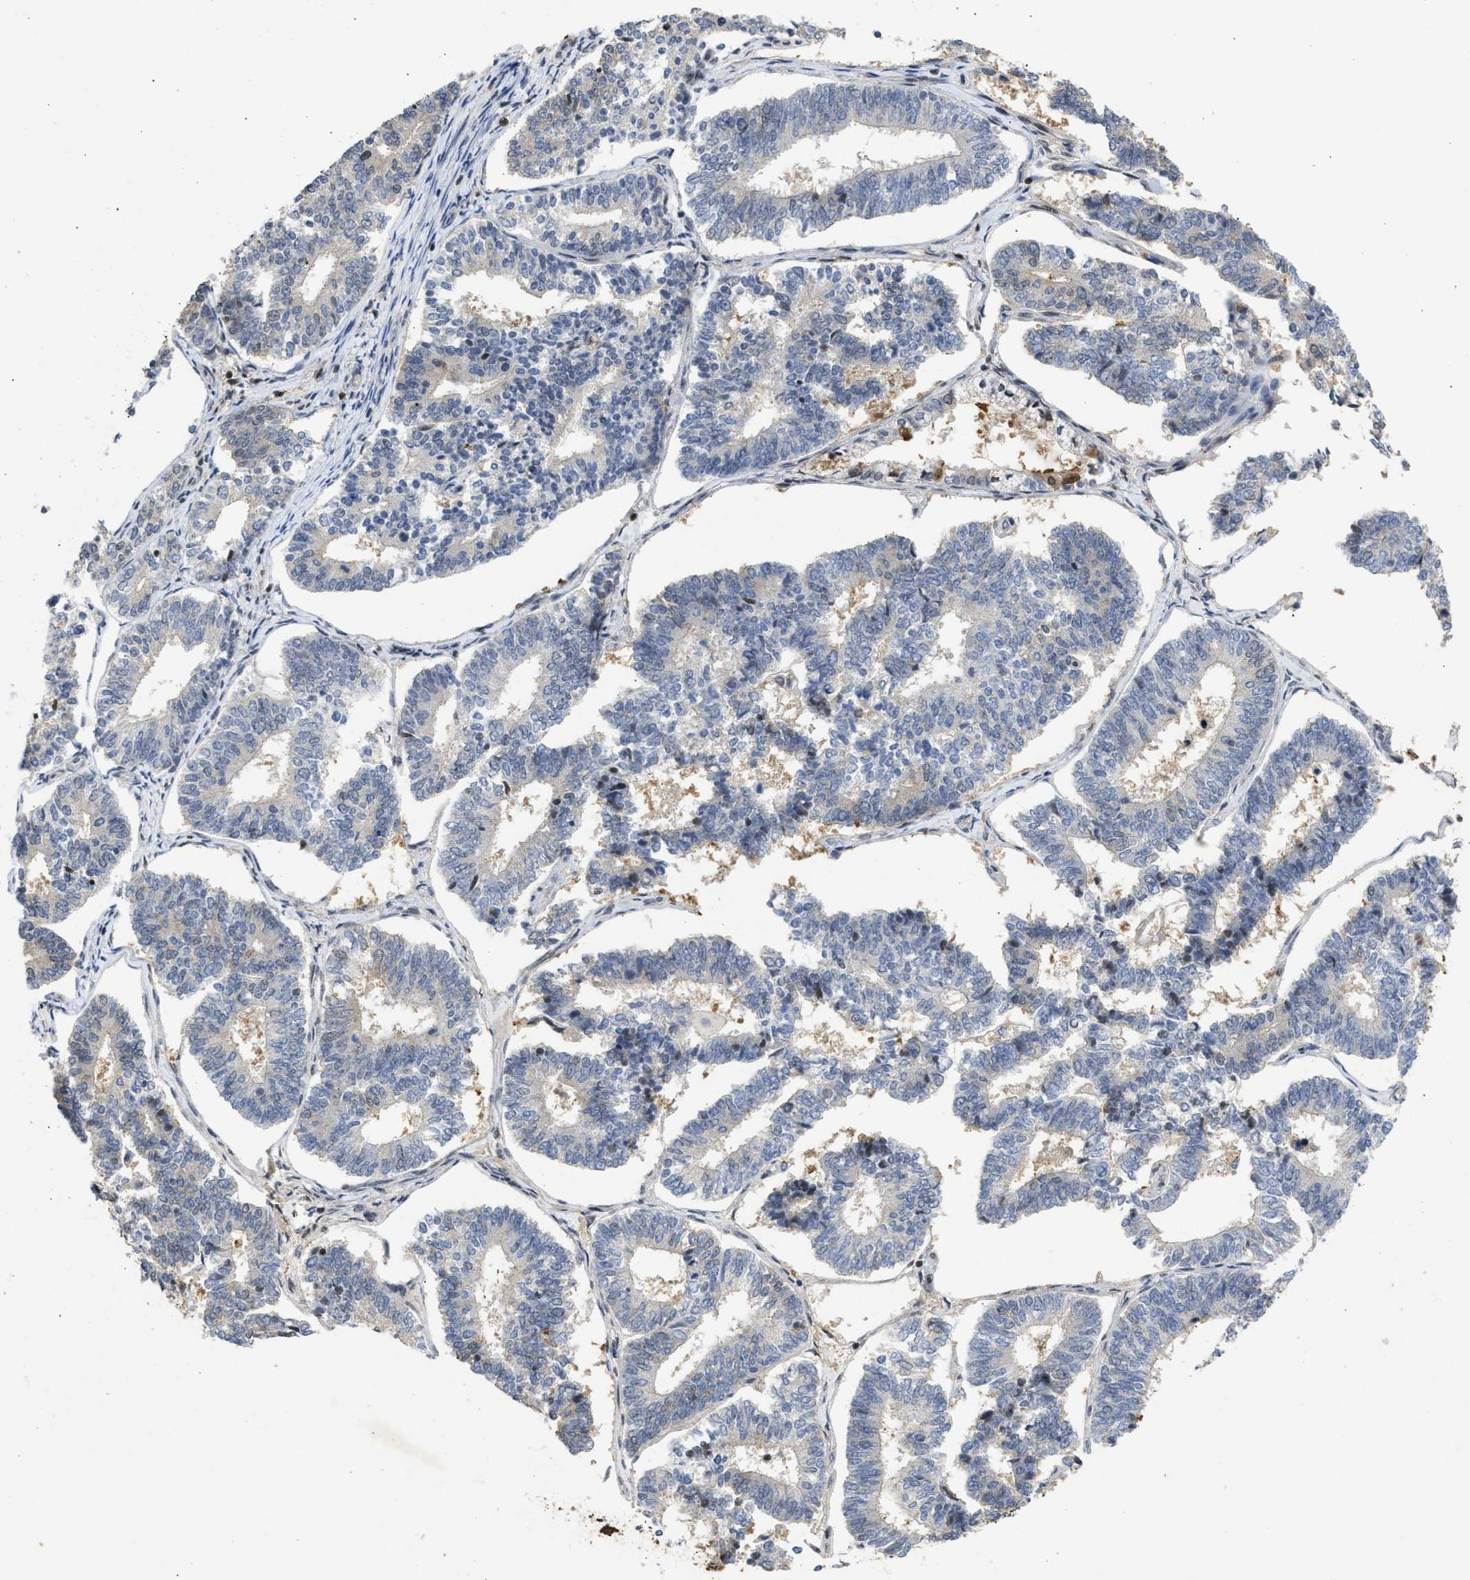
{"staining": {"intensity": "negative", "quantity": "none", "location": "none"}, "tissue": "endometrial cancer", "cell_type": "Tumor cells", "image_type": "cancer", "snomed": [{"axis": "morphology", "description": "Adenocarcinoma, NOS"}, {"axis": "topography", "description": "Endometrium"}], "caption": "High power microscopy histopathology image of an immunohistochemistry (IHC) photomicrograph of endometrial cancer, revealing no significant expression in tumor cells. The staining was performed using DAB (3,3'-diaminobenzidine) to visualize the protein expression in brown, while the nuclei were stained in blue with hematoxylin (Magnification: 20x).", "gene": "ENSG00000142539", "patient": {"sex": "female", "age": 70}}